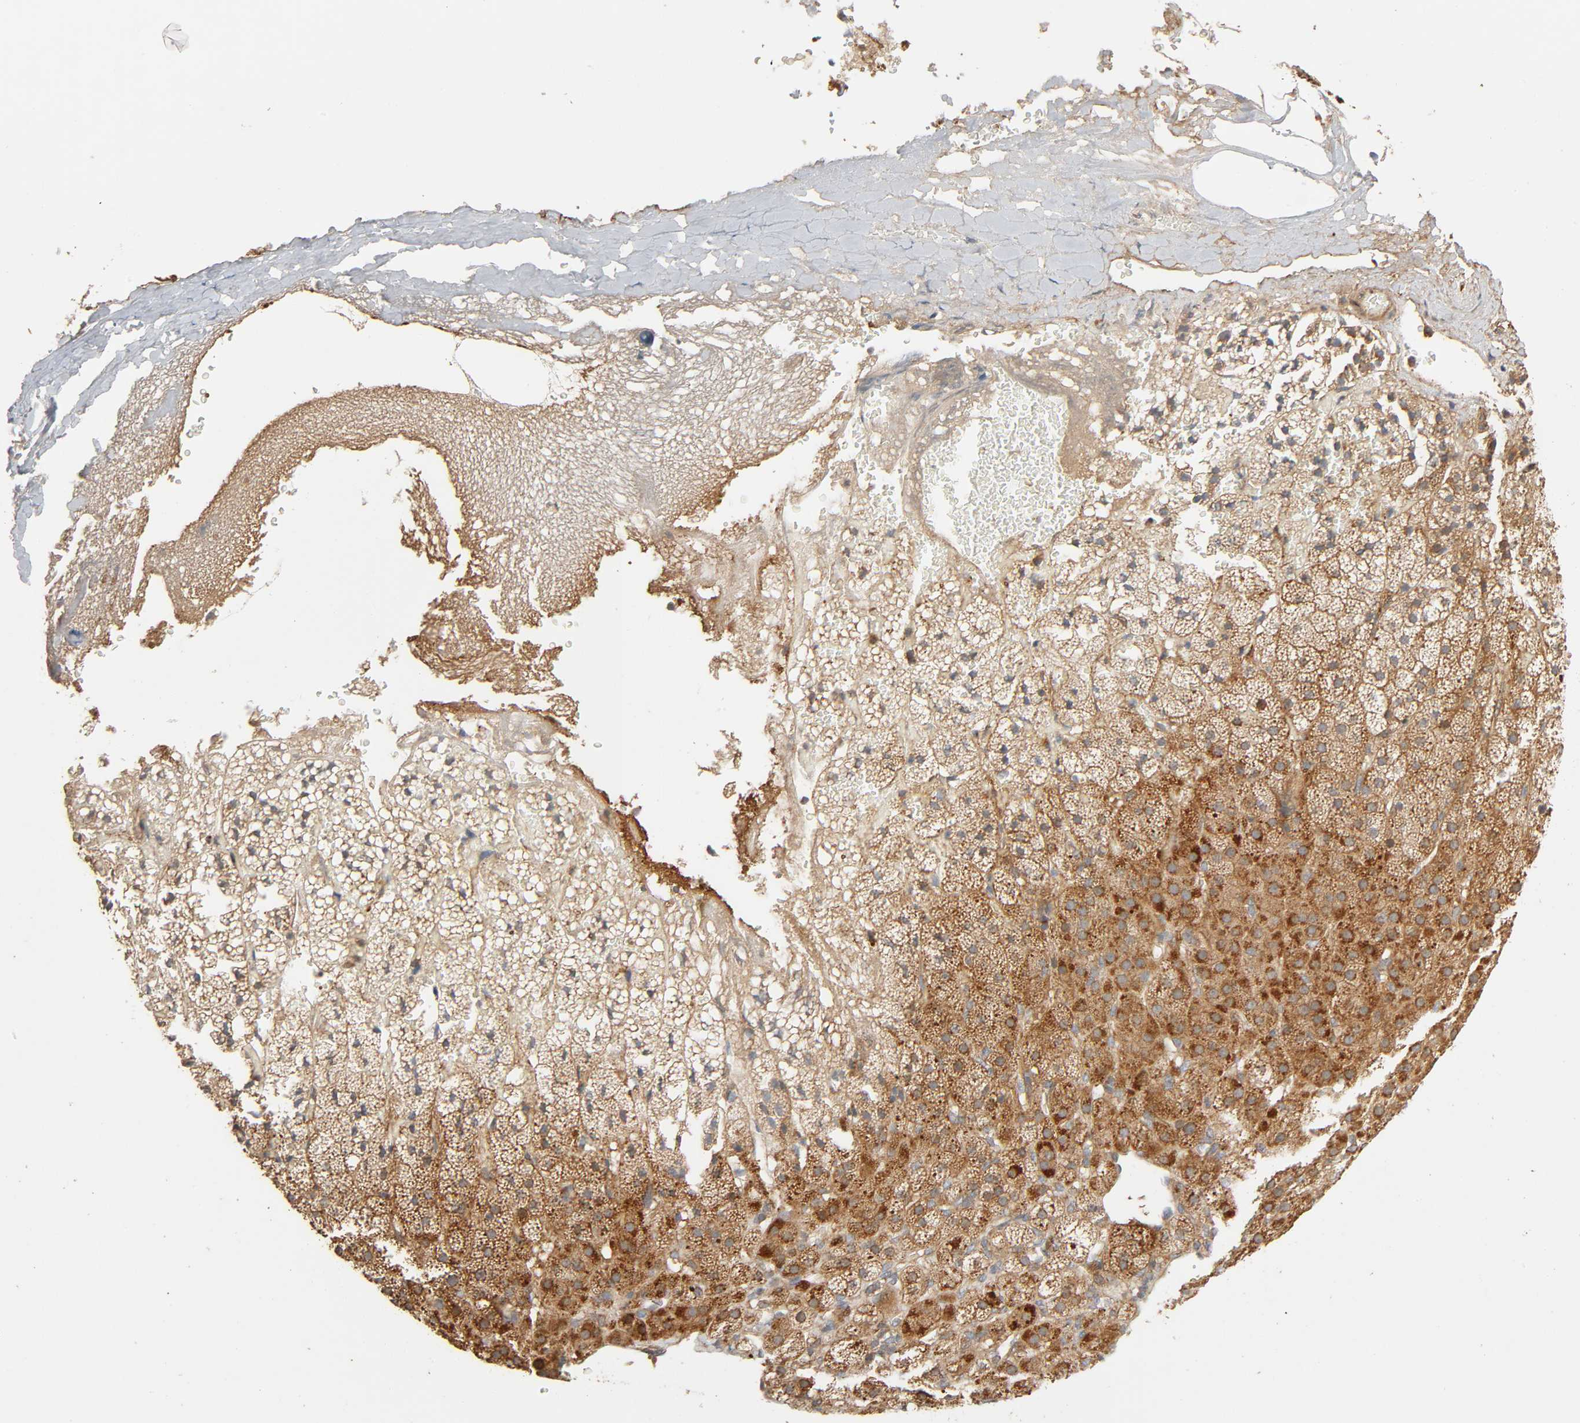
{"staining": {"intensity": "moderate", "quantity": "25%-75%", "location": "cytoplasmic/membranous"}, "tissue": "adrenal gland", "cell_type": "Glandular cells", "image_type": "normal", "snomed": [{"axis": "morphology", "description": "Normal tissue, NOS"}, {"axis": "topography", "description": "Adrenal gland"}], "caption": "A photomicrograph of human adrenal gland stained for a protein shows moderate cytoplasmic/membranous brown staining in glandular cells. The staining was performed using DAB (3,3'-diaminobenzidine) to visualize the protein expression in brown, while the nuclei were stained in blue with hematoxylin (Magnification: 20x).", "gene": "SGSM1", "patient": {"sex": "male", "age": 35}}